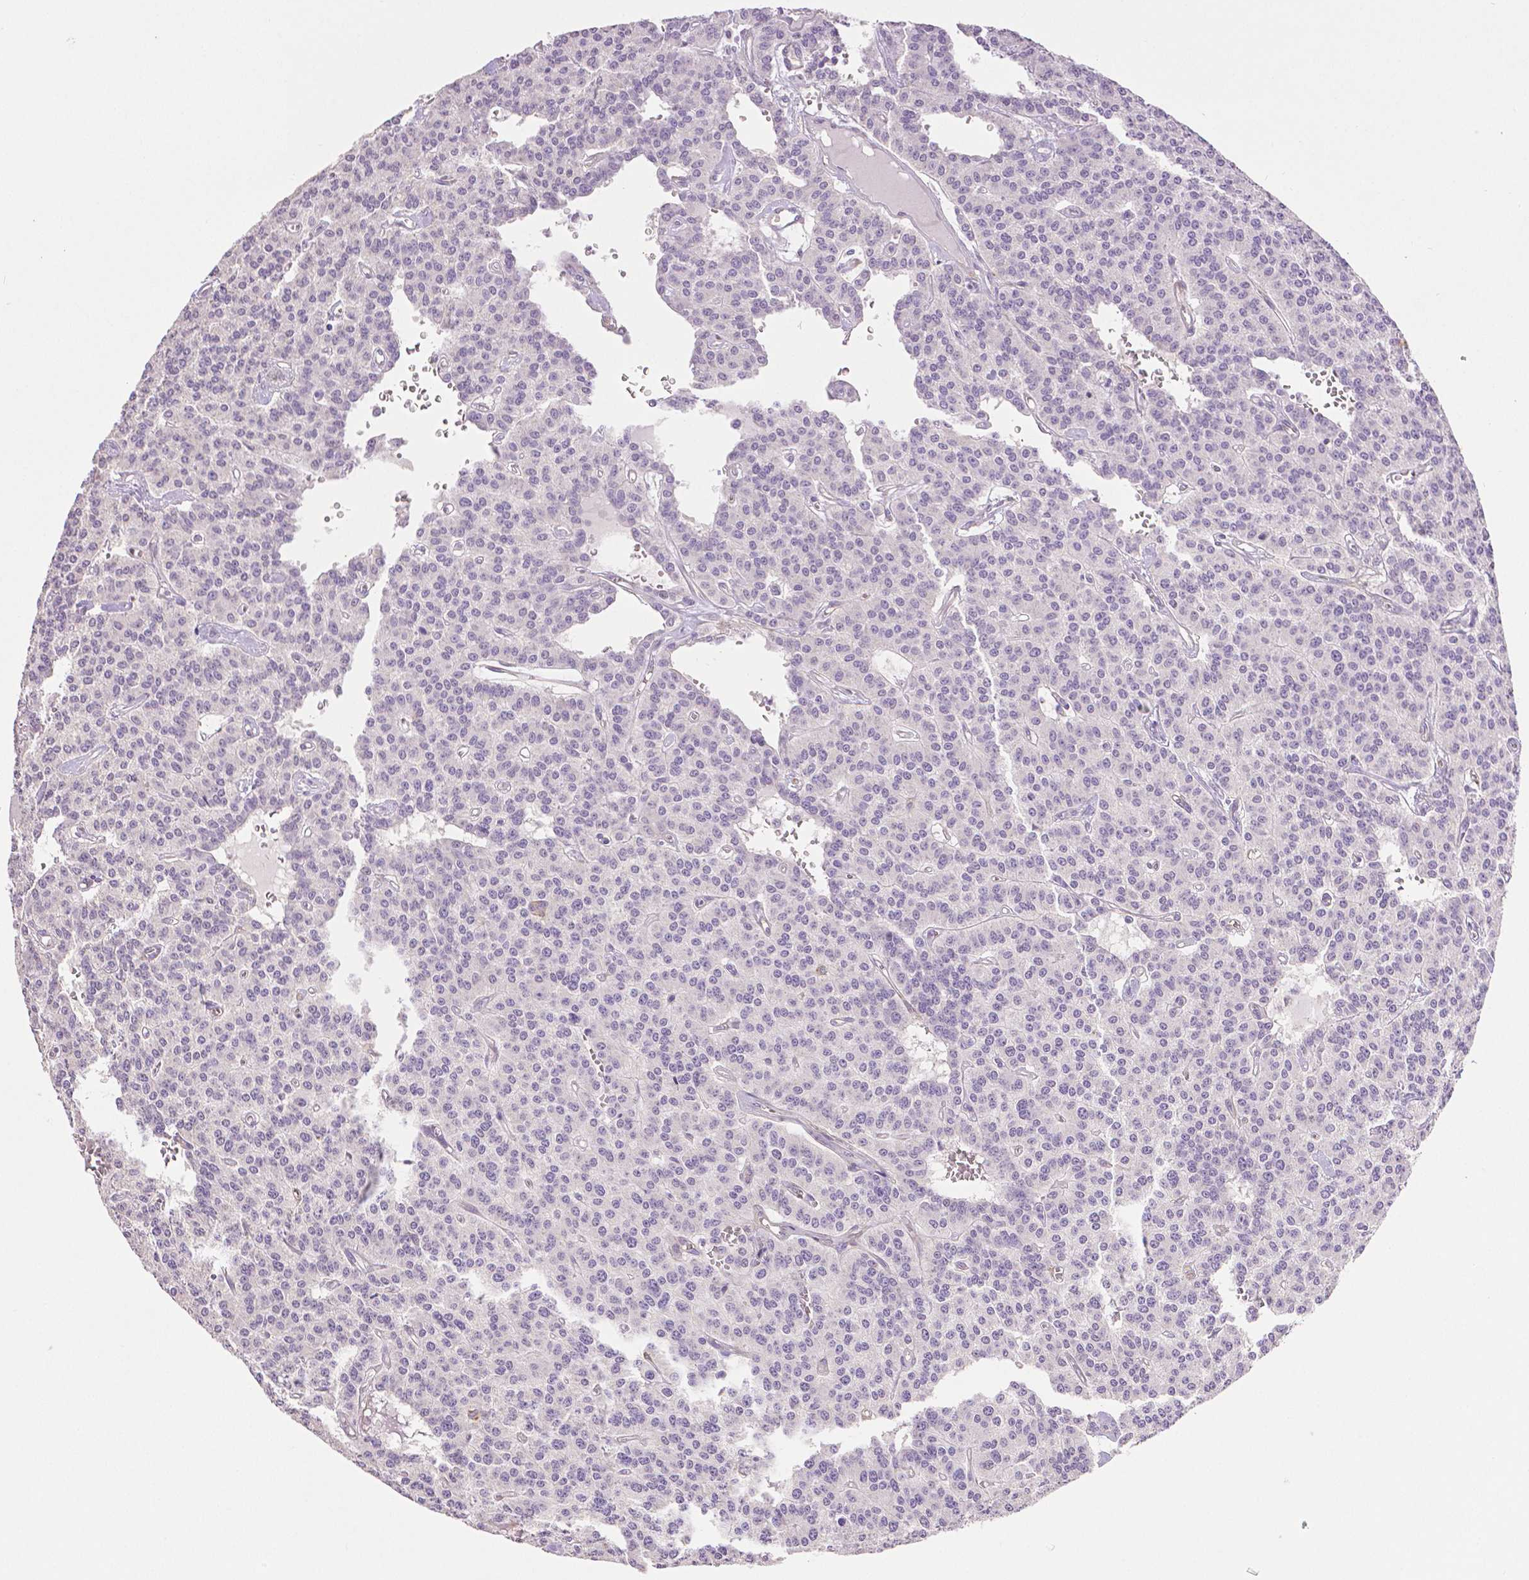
{"staining": {"intensity": "negative", "quantity": "none", "location": "none"}, "tissue": "carcinoid", "cell_type": "Tumor cells", "image_type": "cancer", "snomed": [{"axis": "morphology", "description": "Carcinoid, malignant, NOS"}, {"axis": "topography", "description": "Lung"}], "caption": "This is an immunohistochemistry histopathology image of carcinoid. There is no staining in tumor cells.", "gene": "THY1", "patient": {"sex": "female", "age": 71}}